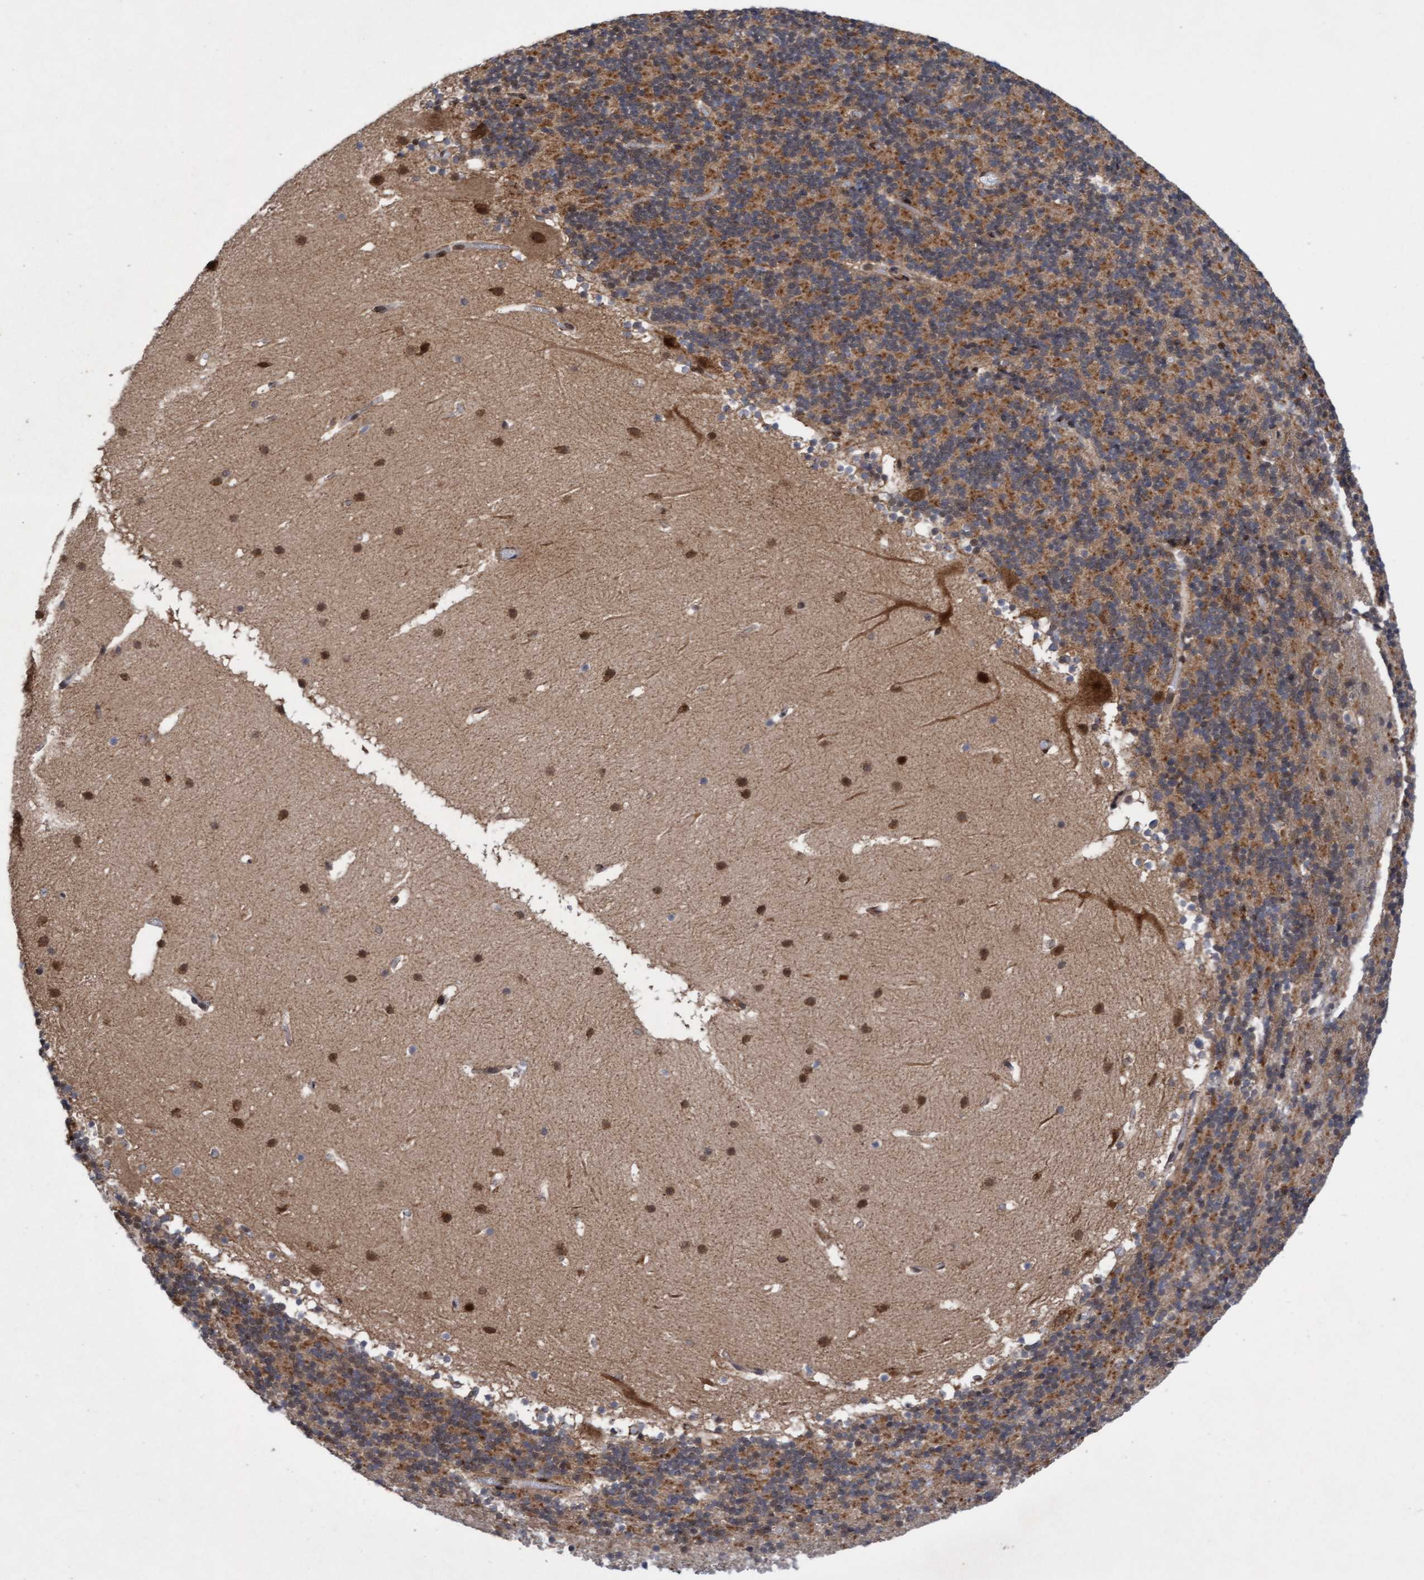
{"staining": {"intensity": "strong", "quantity": "25%-75%", "location": "cytoplasmic/membranous"}, "tissue": "cerebellum", "cell_type": "Cells in granular layer", "image_type": "normal", "snomed": [{"axis": "morphology", "description": "Normal tissue, NOS"}, {"axis": "topography", "description": "Cerebellum"}], "caption": "Immunohistochemistry (IHC) micrograph of normal cerebellum: cerebellum stained using immunohistochemistry (IHC) demonstrates high levels of strong protein expression localized specifically in the cytoplasmic/membranous of cells in granular layer, appearing as a cytoplasmic/membranous brown color.", "gene": "TANC2", "patient": {"sex": "male", "age": 45}}